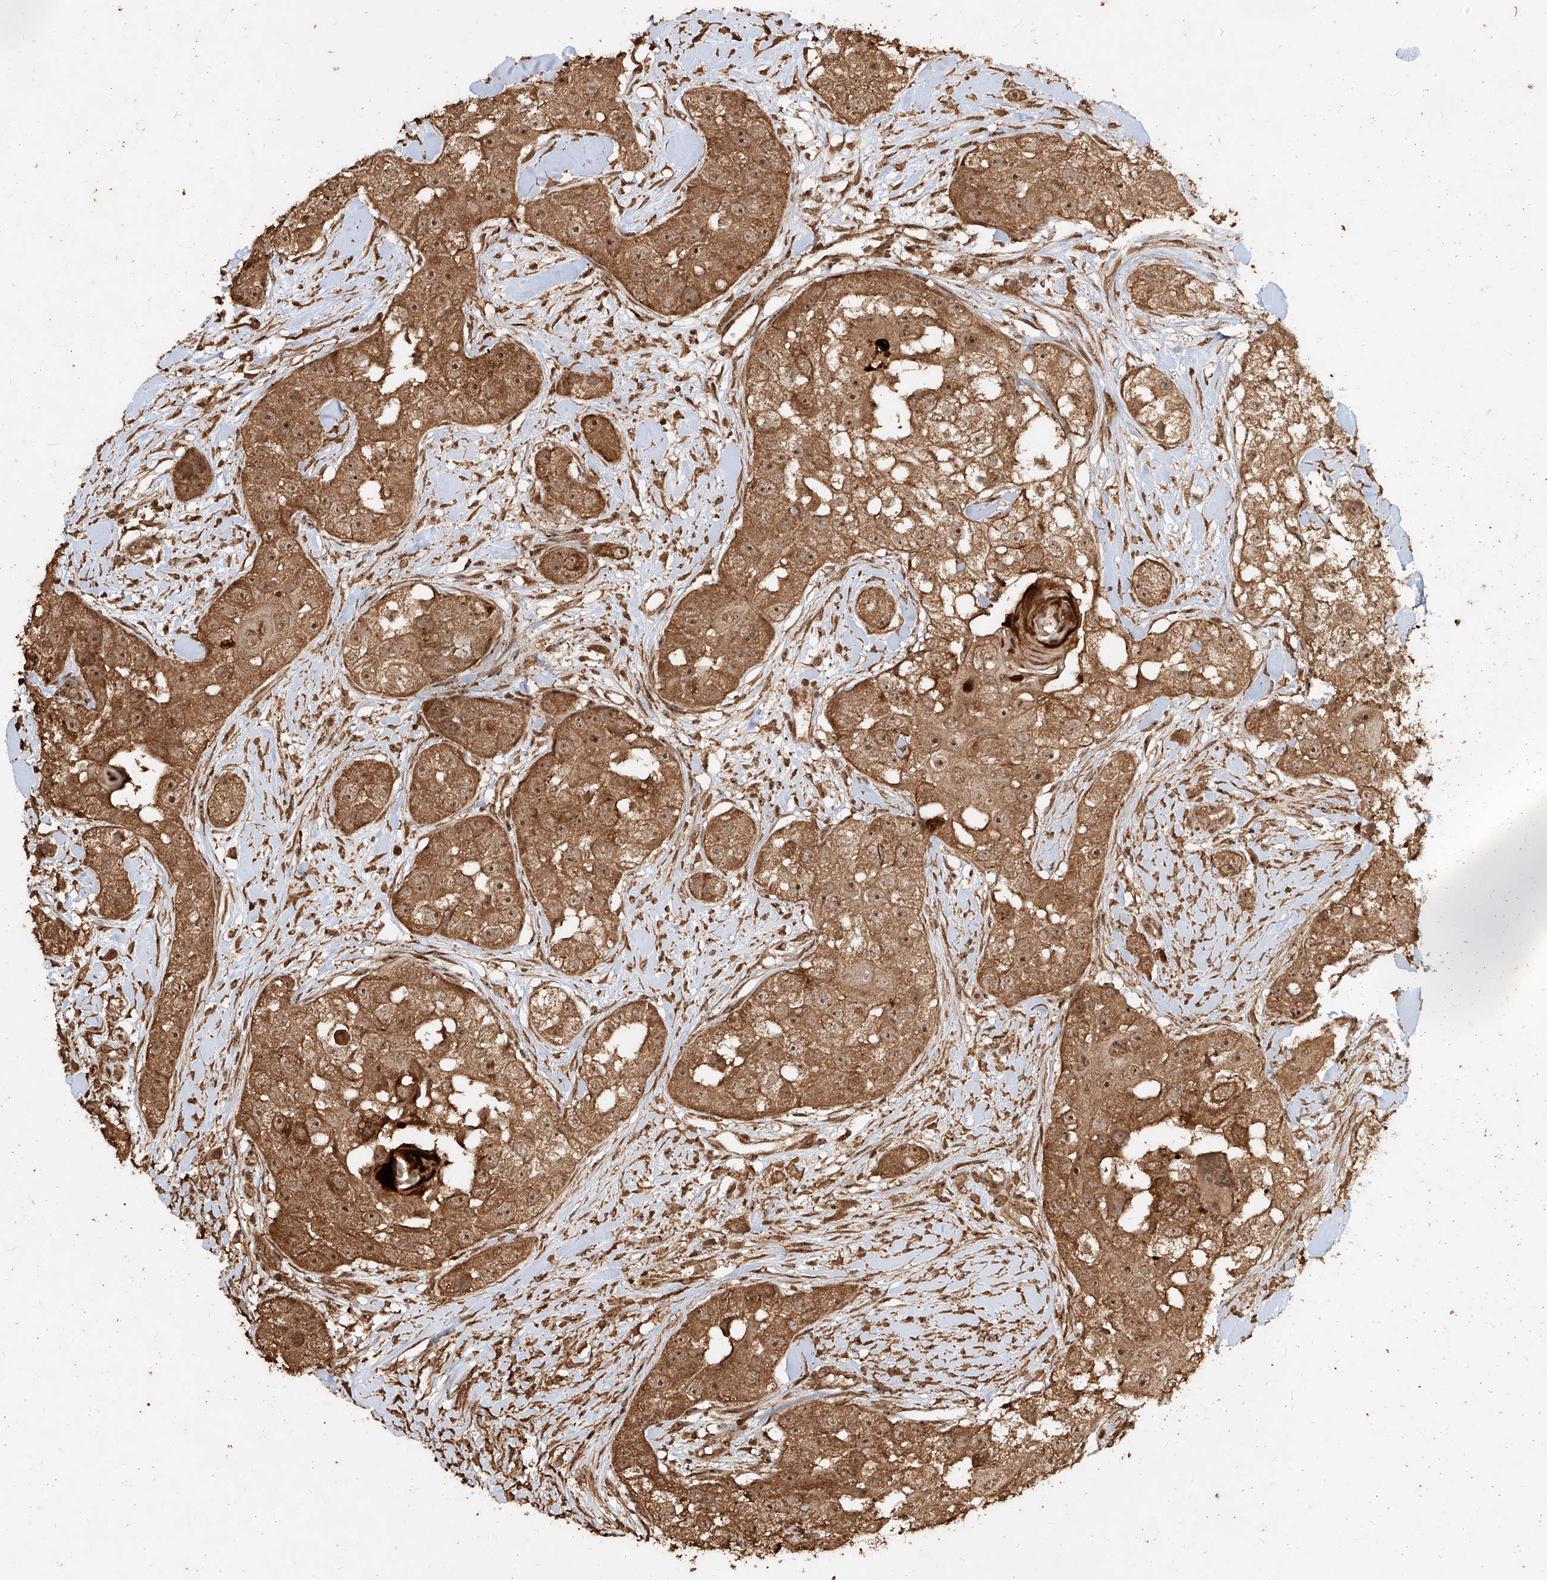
{"staining": {"intensity": "moderate", "quantity": ">75%", "location": "cytoplasmic/membranous,nuclear"}, "tissue": "head and neck cancer", "cell_type": "Tumor cells", "image_type": "cancer", "snomed": [{"axis": "morphology", "description": "Normal tissue, NOS"}, {"axis": "morphology", "description": "Squamous cell carcinoma, NOS"}, {"axis": "topography", "description": "Skeletal muscle"}, {"axis": "topography", "description": "Head-Neck"}], "caption": "Immunohistochemistry image of neoplastic tissue: human squamous cell carcinoma (head and neck) stained using IHC reveals medium levels of moderate protein expression localized specifically in the cytoplasmic/membranous and nuclear of tumor cells, appearing as a cytoplasmic/membranous and nuclear brown color.", "gene": "ZNF660", "patient": {"sex": "male", "age": 51}}